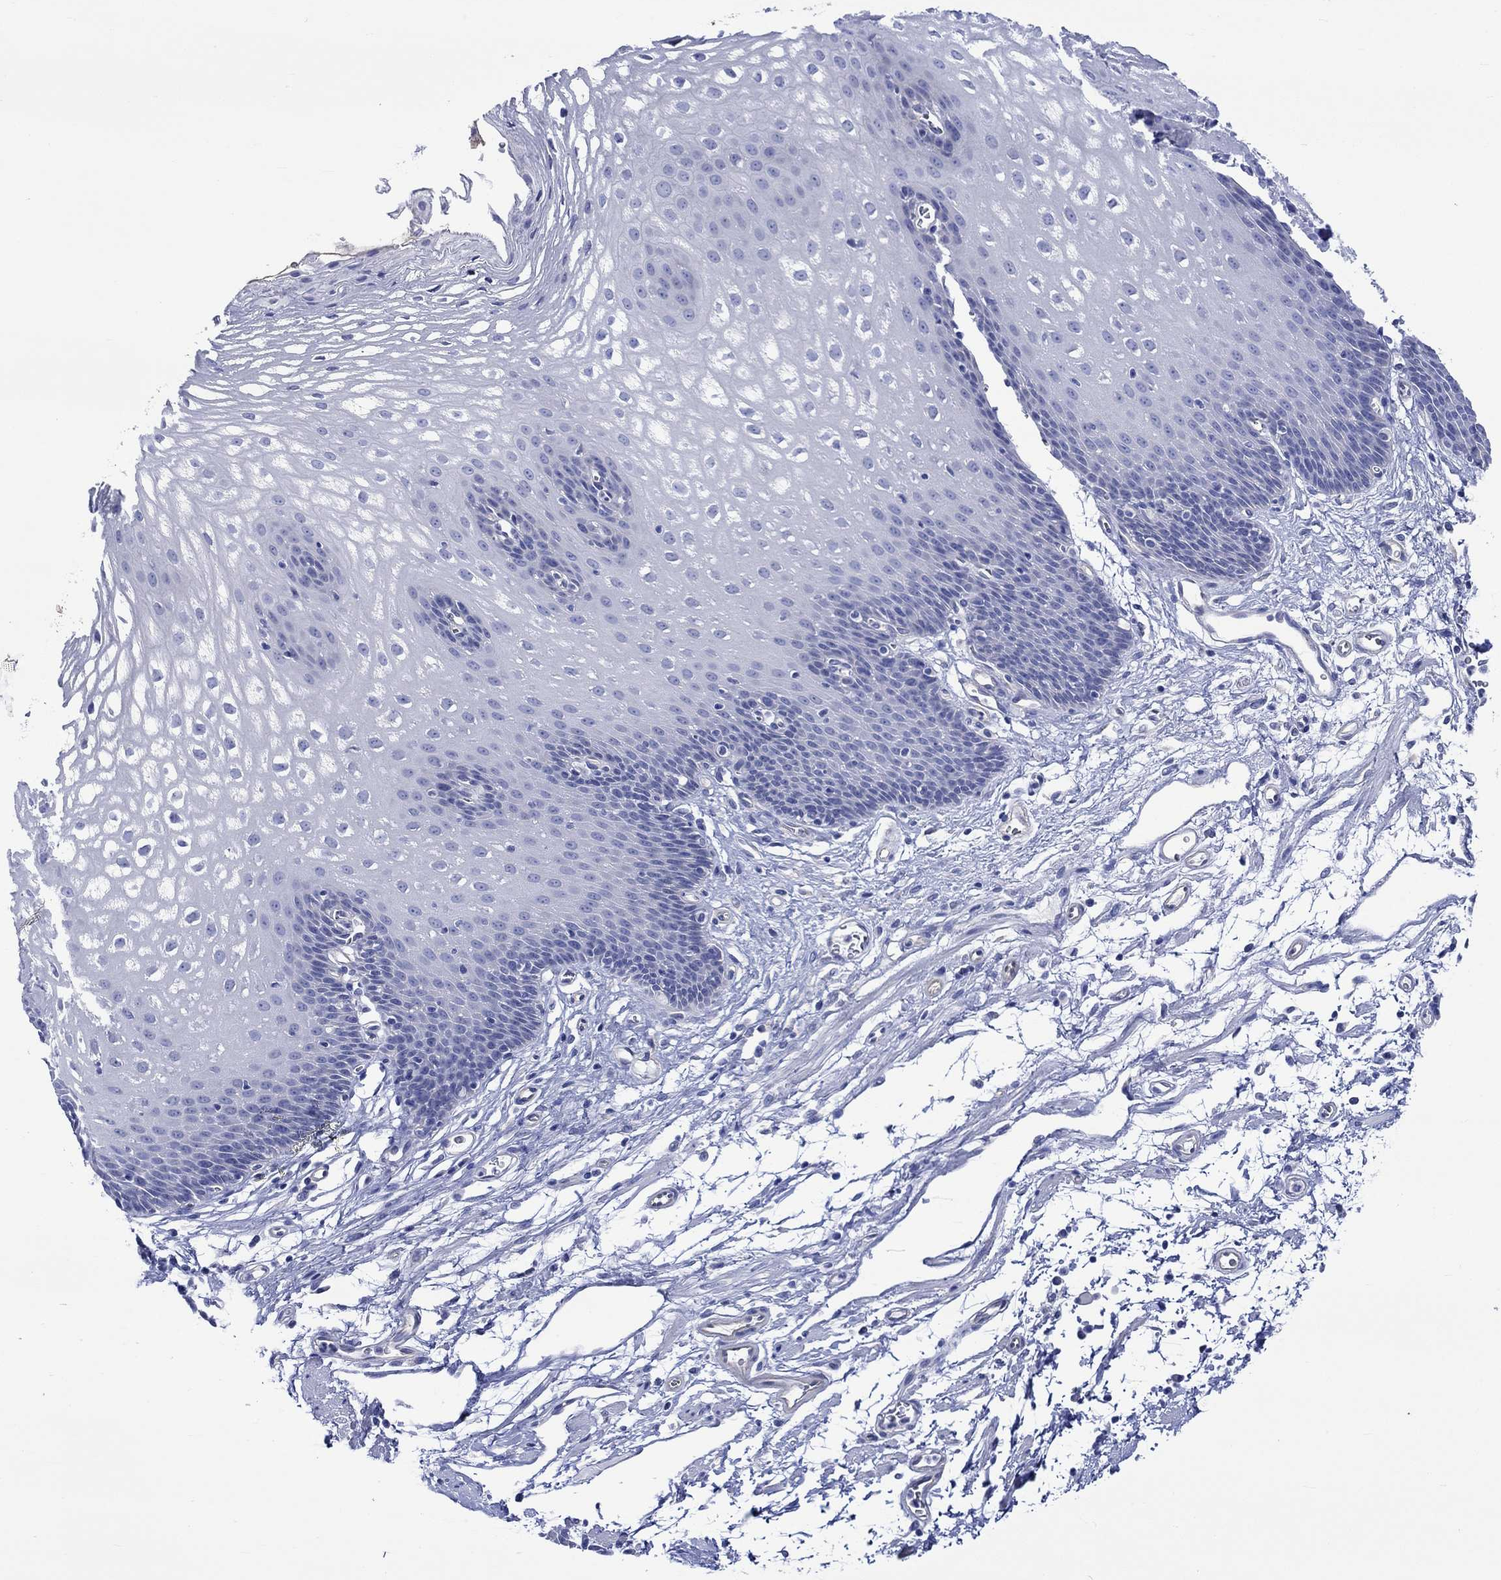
{"staining": {"intensity": "negative", "quantity": "none", "location": "none"}, "tissue": "esophagus", "cell_type": "Squamous epithelial cells", "image_type": "normal", "snomed": [{"axis": "morphology", "description": "Normal tissue, NOS"}, {"axis": "topography", "description": "Esophagus"}], "caption": "Histopathology image shows no protein positivity in squamous epithelial cells of benign esophagus.", "gene": "HARBI1", "patient": {"sex": "male", "age": 72}}